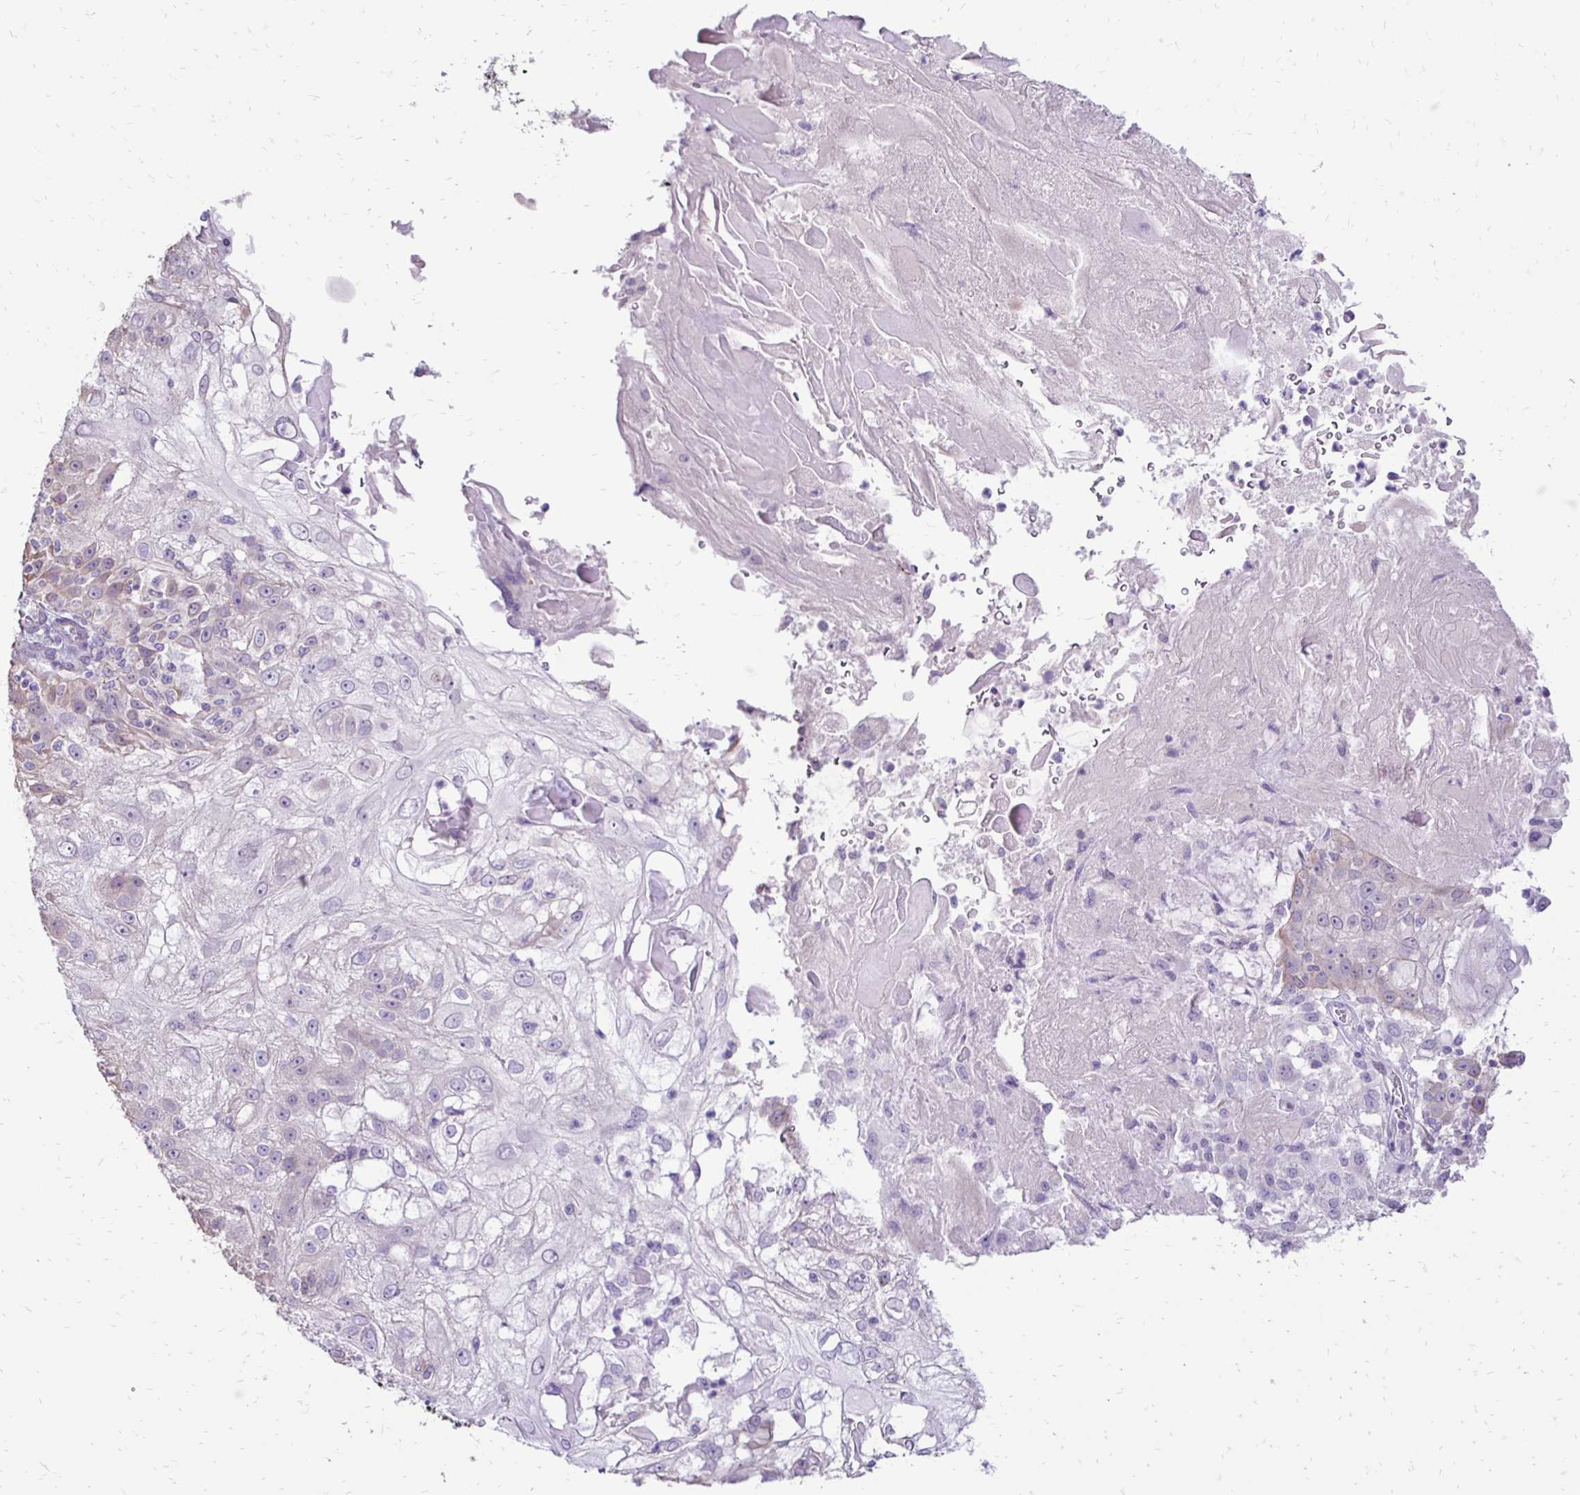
{"staining": {"intensity": "negative", "quantity": "none", "location": "none"}, "tissue": "skin cancer", "cell_type": "Tumor cells", "image_type": "cancer", "snomed": [{"axis": "morphology", "description": "Normal tissue, NOS"}, {"axis": "morphology", "description": "Squamous cell carcinoma, NOS"}, {"axis": "topography", "description": "Skin"}], "caption": "Immunohistochemistry (IHC) image of human skin squamous cell carcinoma stained for a protein (brown), which exhibits no expression in tumor cells.", "gene": "GAS2", "patient": {"sex": "female", "age": 83}}